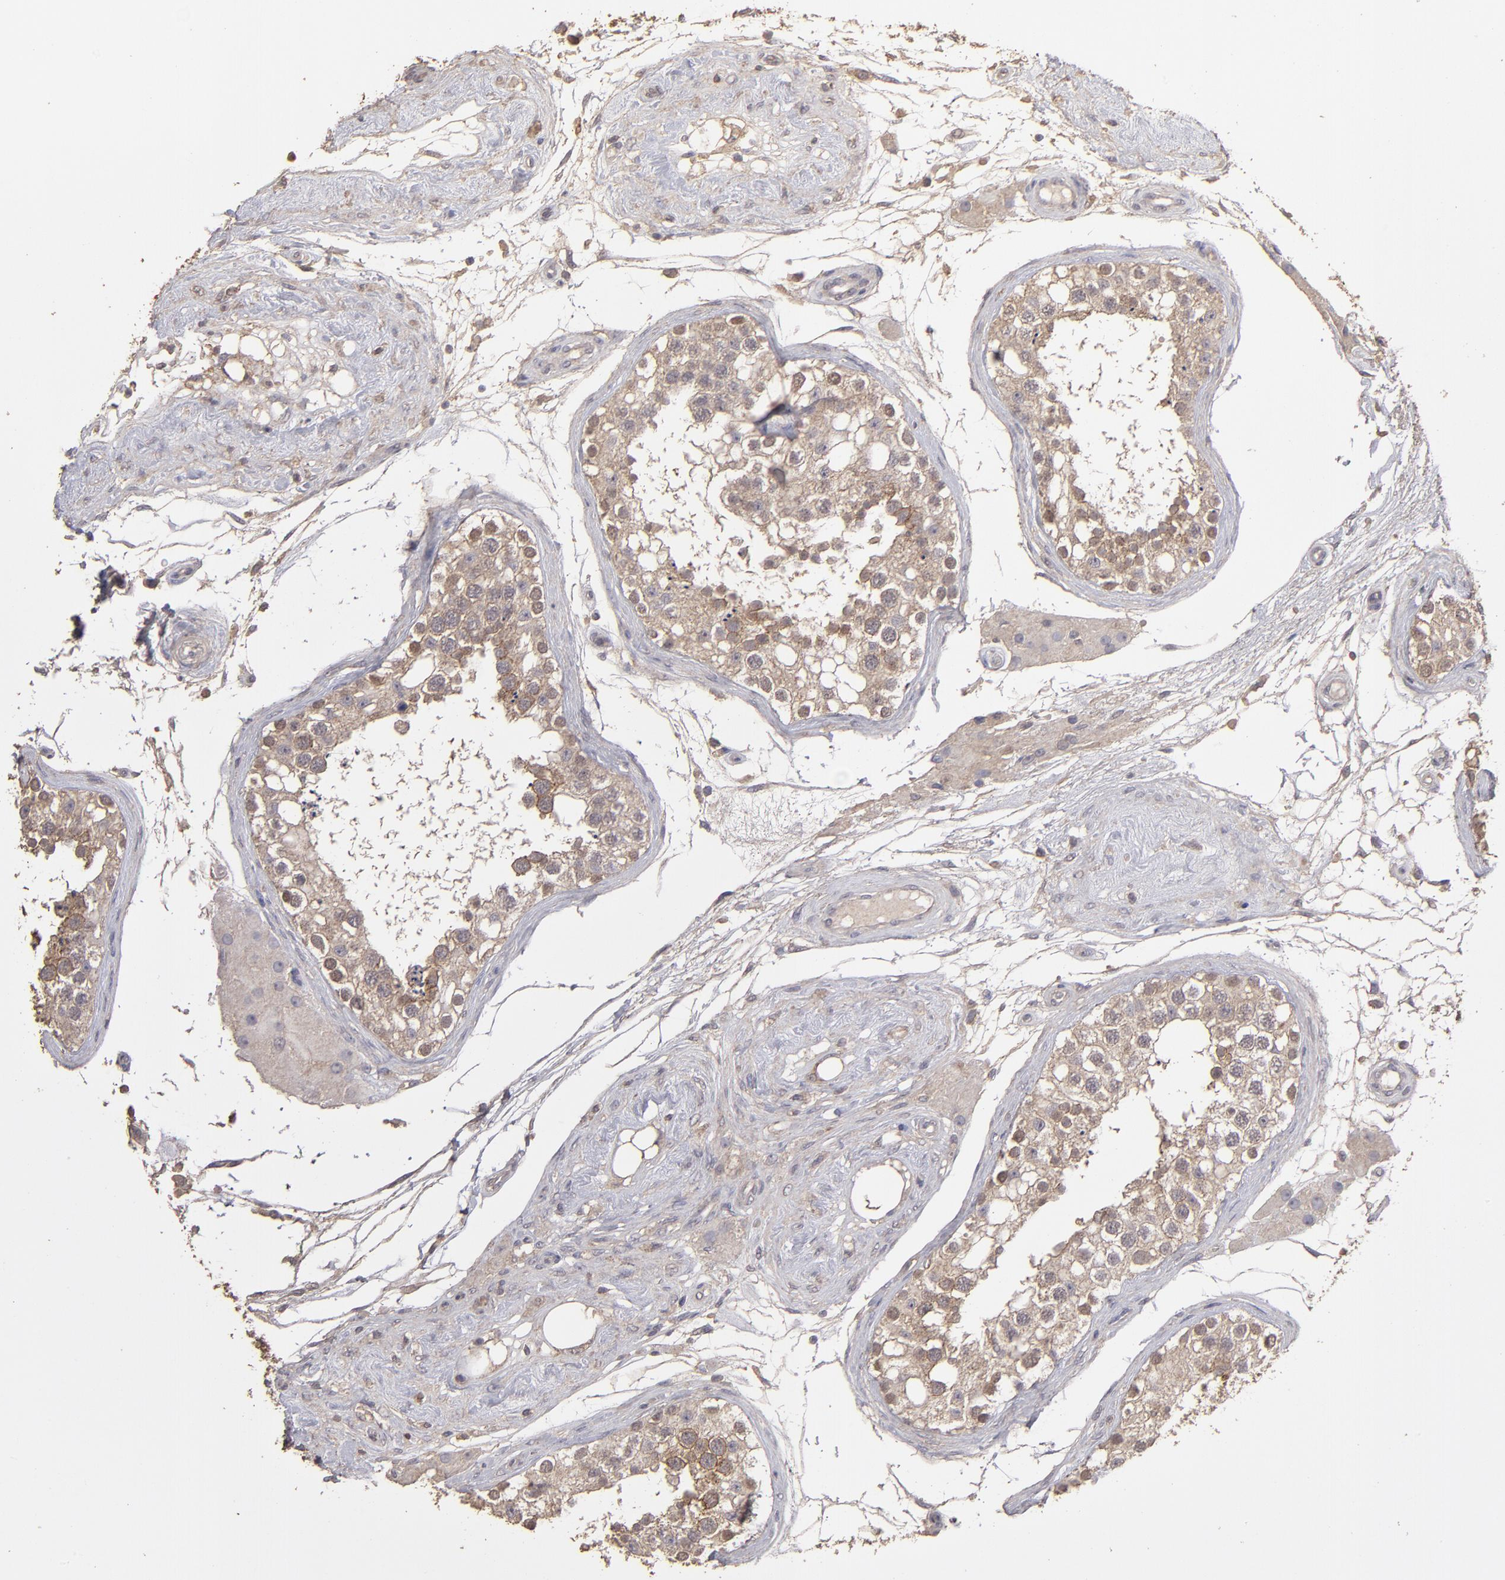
{"staining": {"intensity": "weak", "quantity": "25%-75%", "location": "cytoplasmic/membranous"}, "tissue": "testis", "cell_type": "Cells in seminiferous ducts", "image_type": "normal", "snomed": [{"axis": "morphology", "description": "Normal tissue, NOS"}, {"axis": "topography", "description": "Testis"}], "caption": "The image shows staining of unremarkable testis, revealing weak cytoplasmic/membranous protein positivity (brown color) within cells in seminiferous ducts.", "gene": "FAT1", "patient": {"sex": "male", "age": 68}}